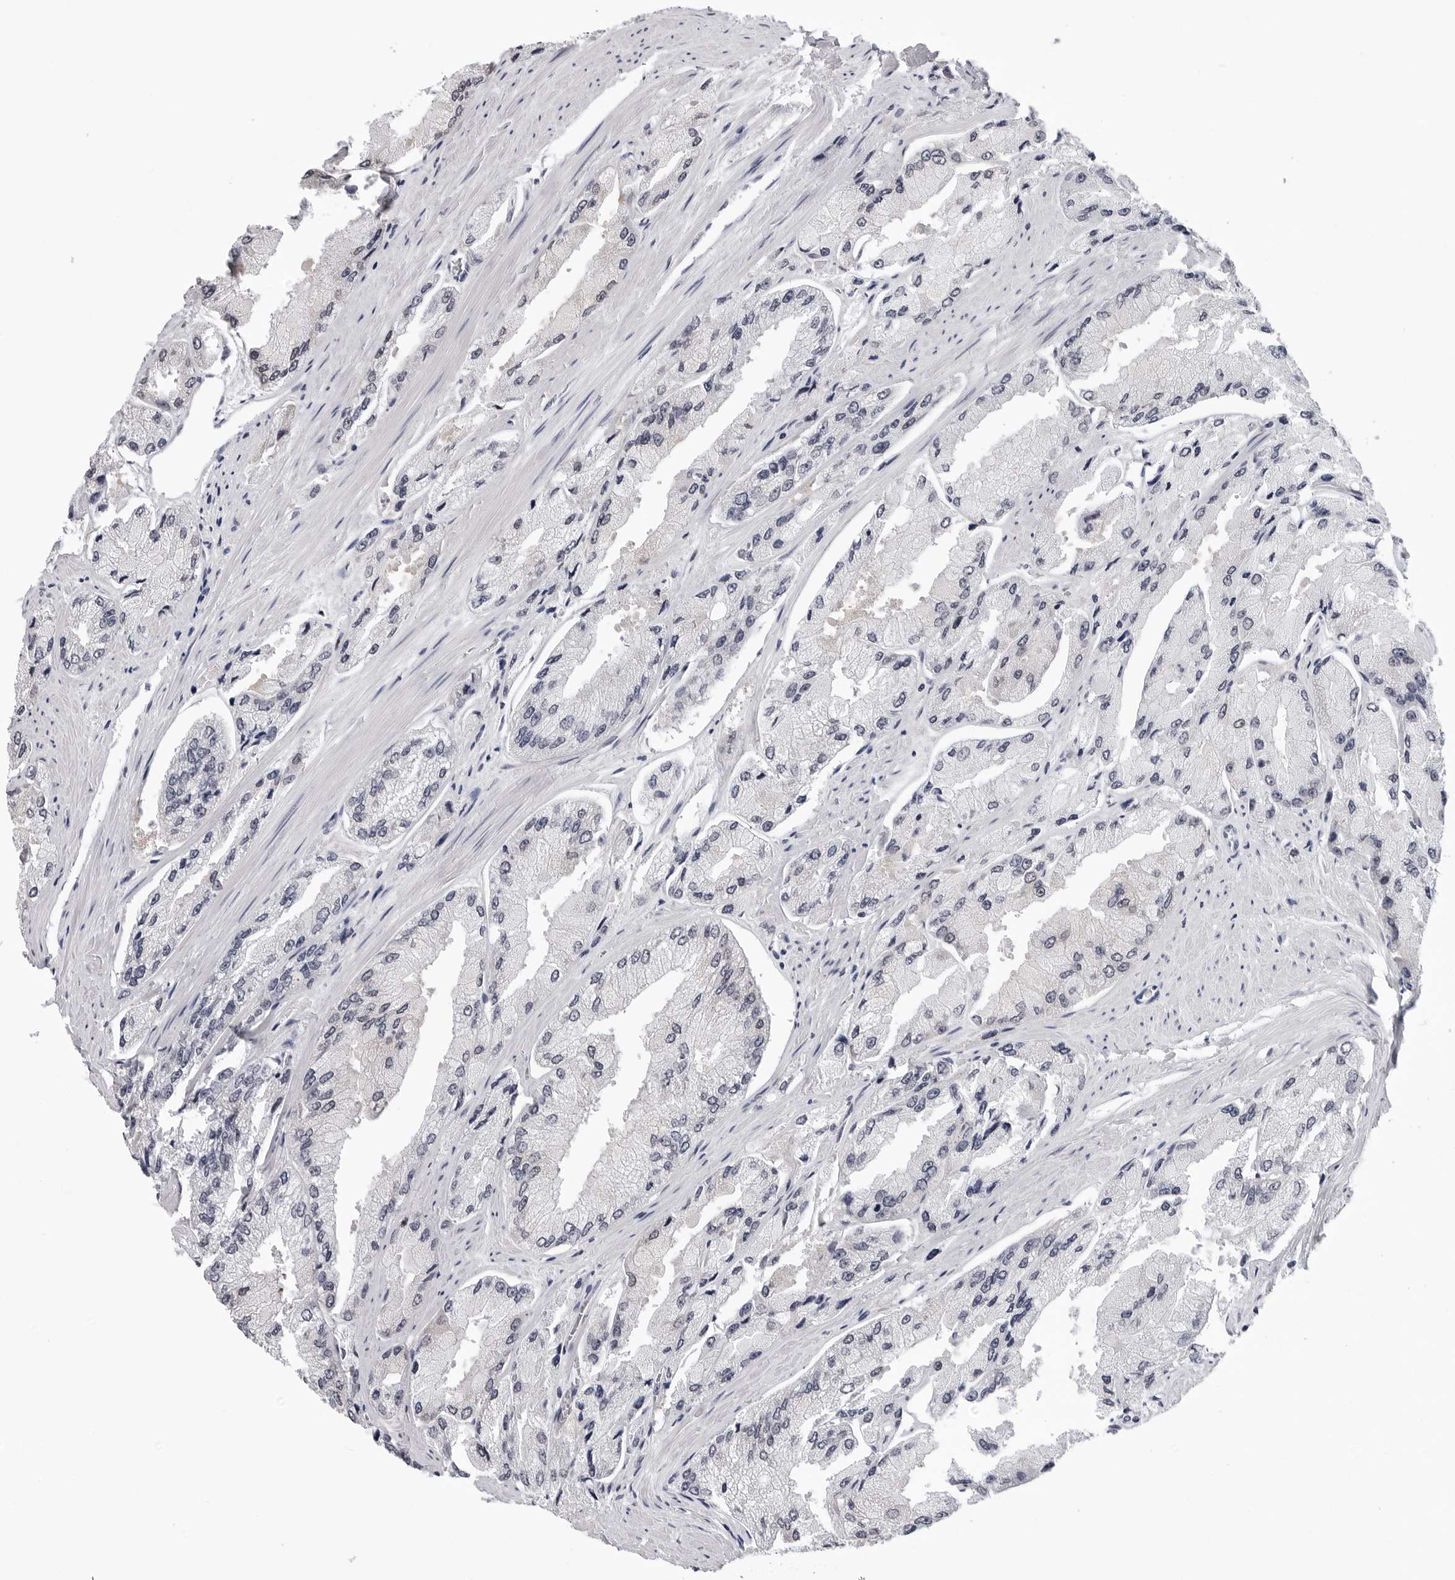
{"staining": {"intensity": "negative", "quantity": "none", "location": "none"}, "tissue": "prostate cancer", "cell_type": "Tumor cells", "image_type": "cancer", "snomed": [{"axis": "morphology", "description": "Adenocarcinoma, High grade"}, {"axis": "topography", "description": "Prostate"}], "caption": "Immunohistochemistry (IHC) histopathology image of neoplastic tissue: human adenocarcinoma (high-grade) (prostate) stained with DAB displays no significant protein expression in tumor cells.", "gene": "GNL2", "patient": {"sex": "male", "age": 58}}